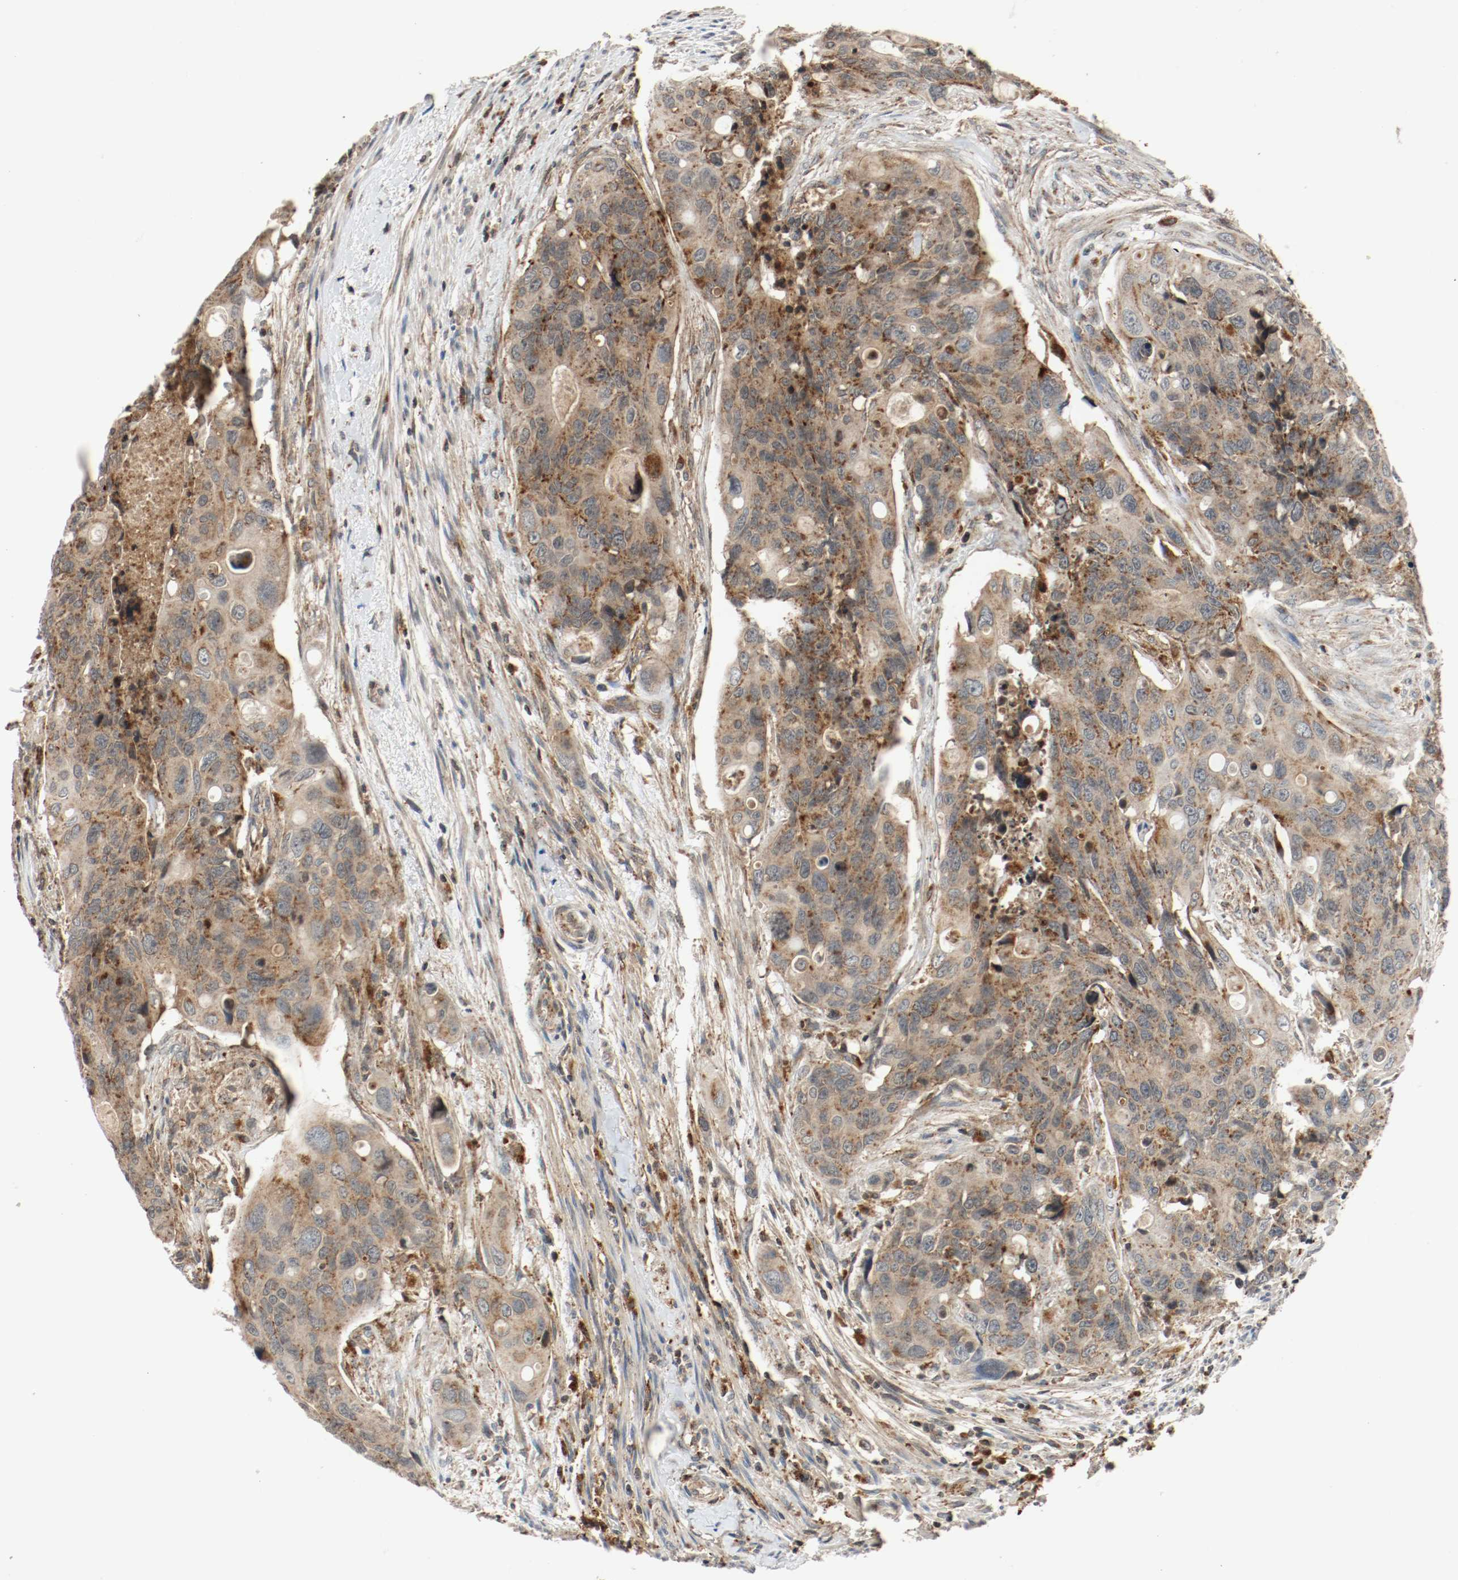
{"staining": {"intensity": "moderate", "quantity": ">75%", "location": "cytoplasmic/membranous"}, "tissue": "colorectal cancer", "cell_type": "Tumor cells", "image_type": "cancer", "snomed": [{"axis": "morphology", "description": "Adenocarcinoma, NOS"}, {"axis": "topography", "description": "Colon"}], "caption": "Colorectal cancer stained with IHC demonstrates moderate cytoplasmic/membranous positivity in approximately >75% of tumor cells. The staining was performed using DAB (3,3'-diaminobenzidine) to visualize the protein expression in brown, while the nuclei were stained in blue with hematoxylin (Magnification: 20x).", "gene": "LAMP2", "patient": {"sex": "female", "age": 57}}